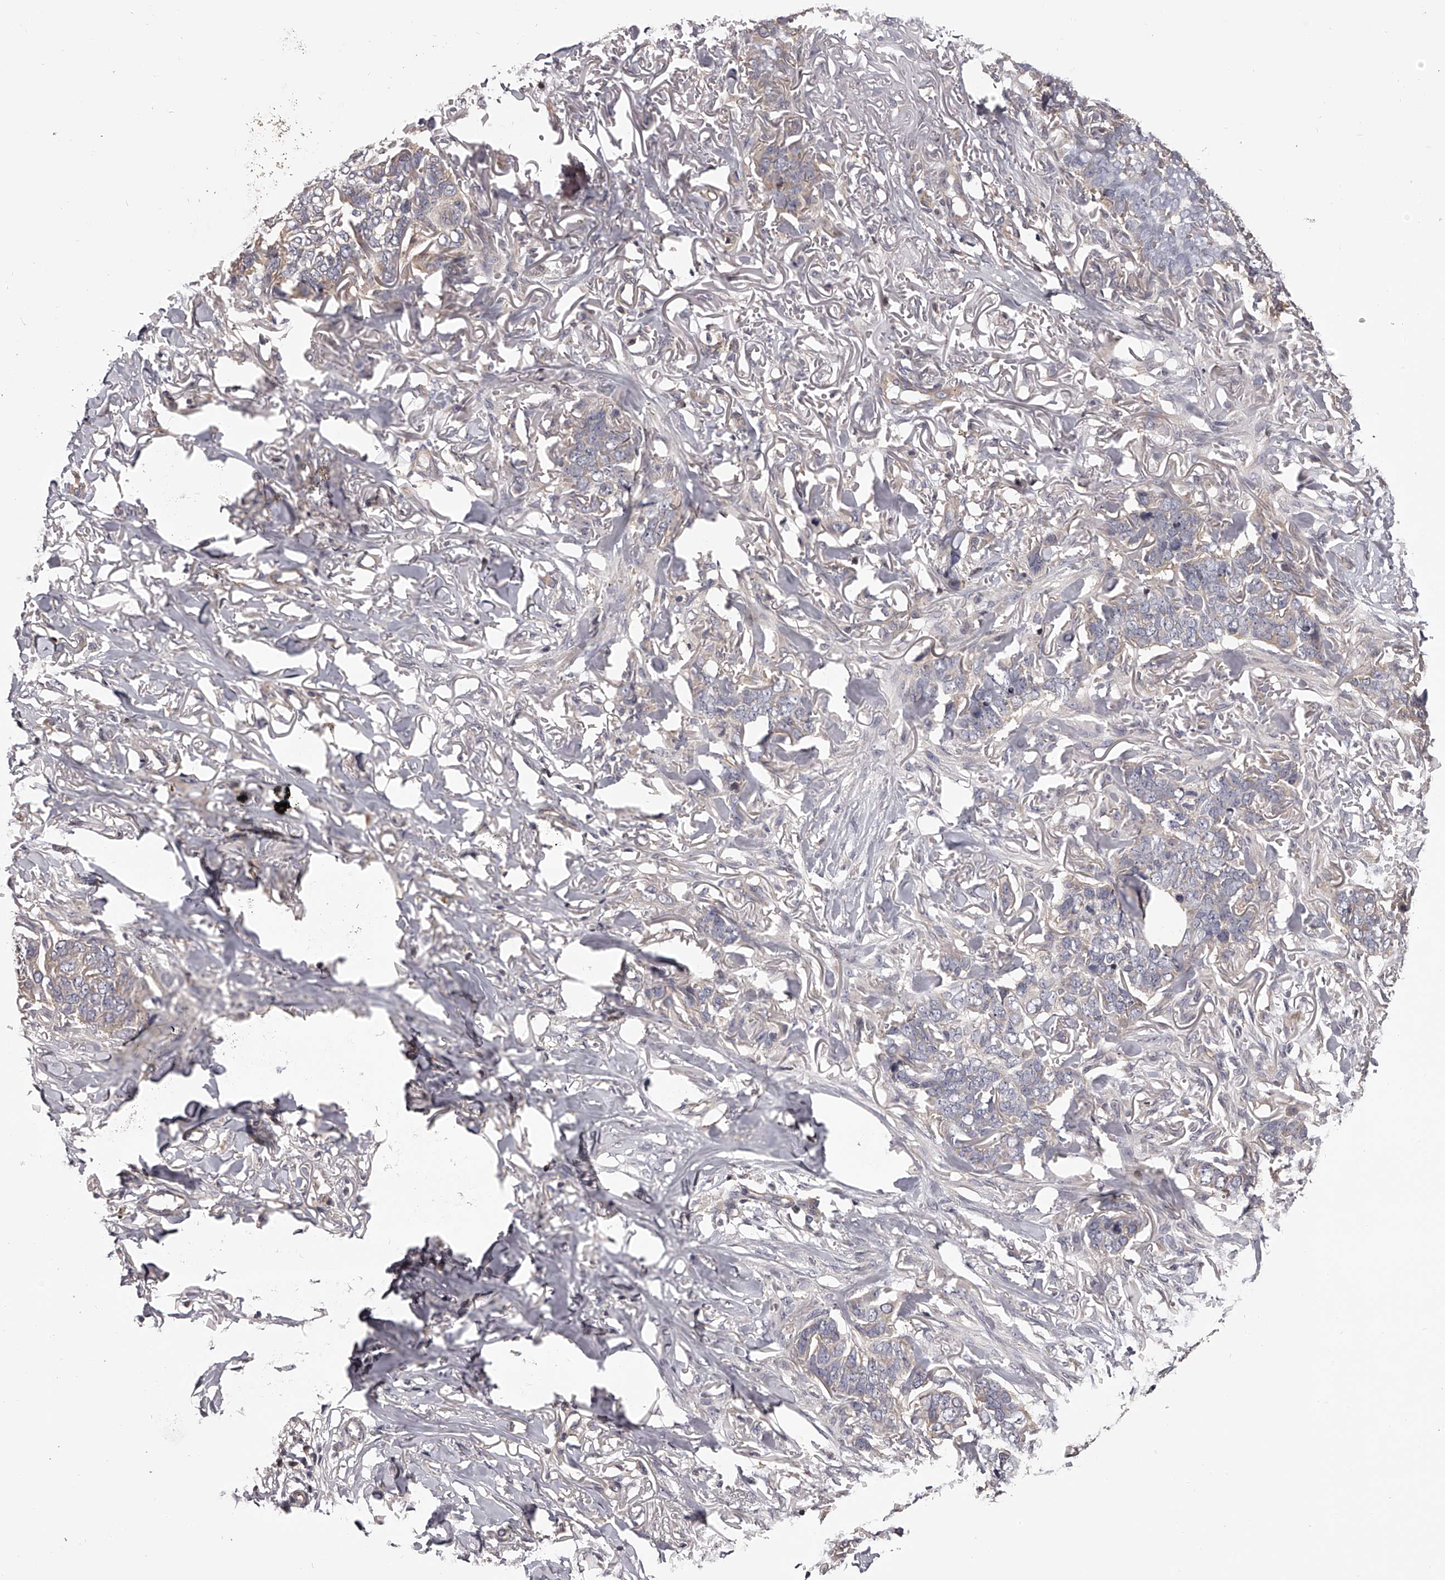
{"staining": {"intensity": "negative", "quantity": "none", "location": "none"}, "tissue": "skin cancer", "cell_type": "Tumor cells", "image_type": "cancer", "snomed": [{"axis": "morphology", "description": "Normal tissue, NOS"}, {"axis": "morphology", "description": "Basal cell carcinoma"}, {"axis": "topography", "description": "Skin"}], "caption": "Tumor cells show no significant protein staining in skin cancer. (DAB IHC, high magnification).", "gene": "PFDN2", "patient": {"sex": "male", "age": 77}}